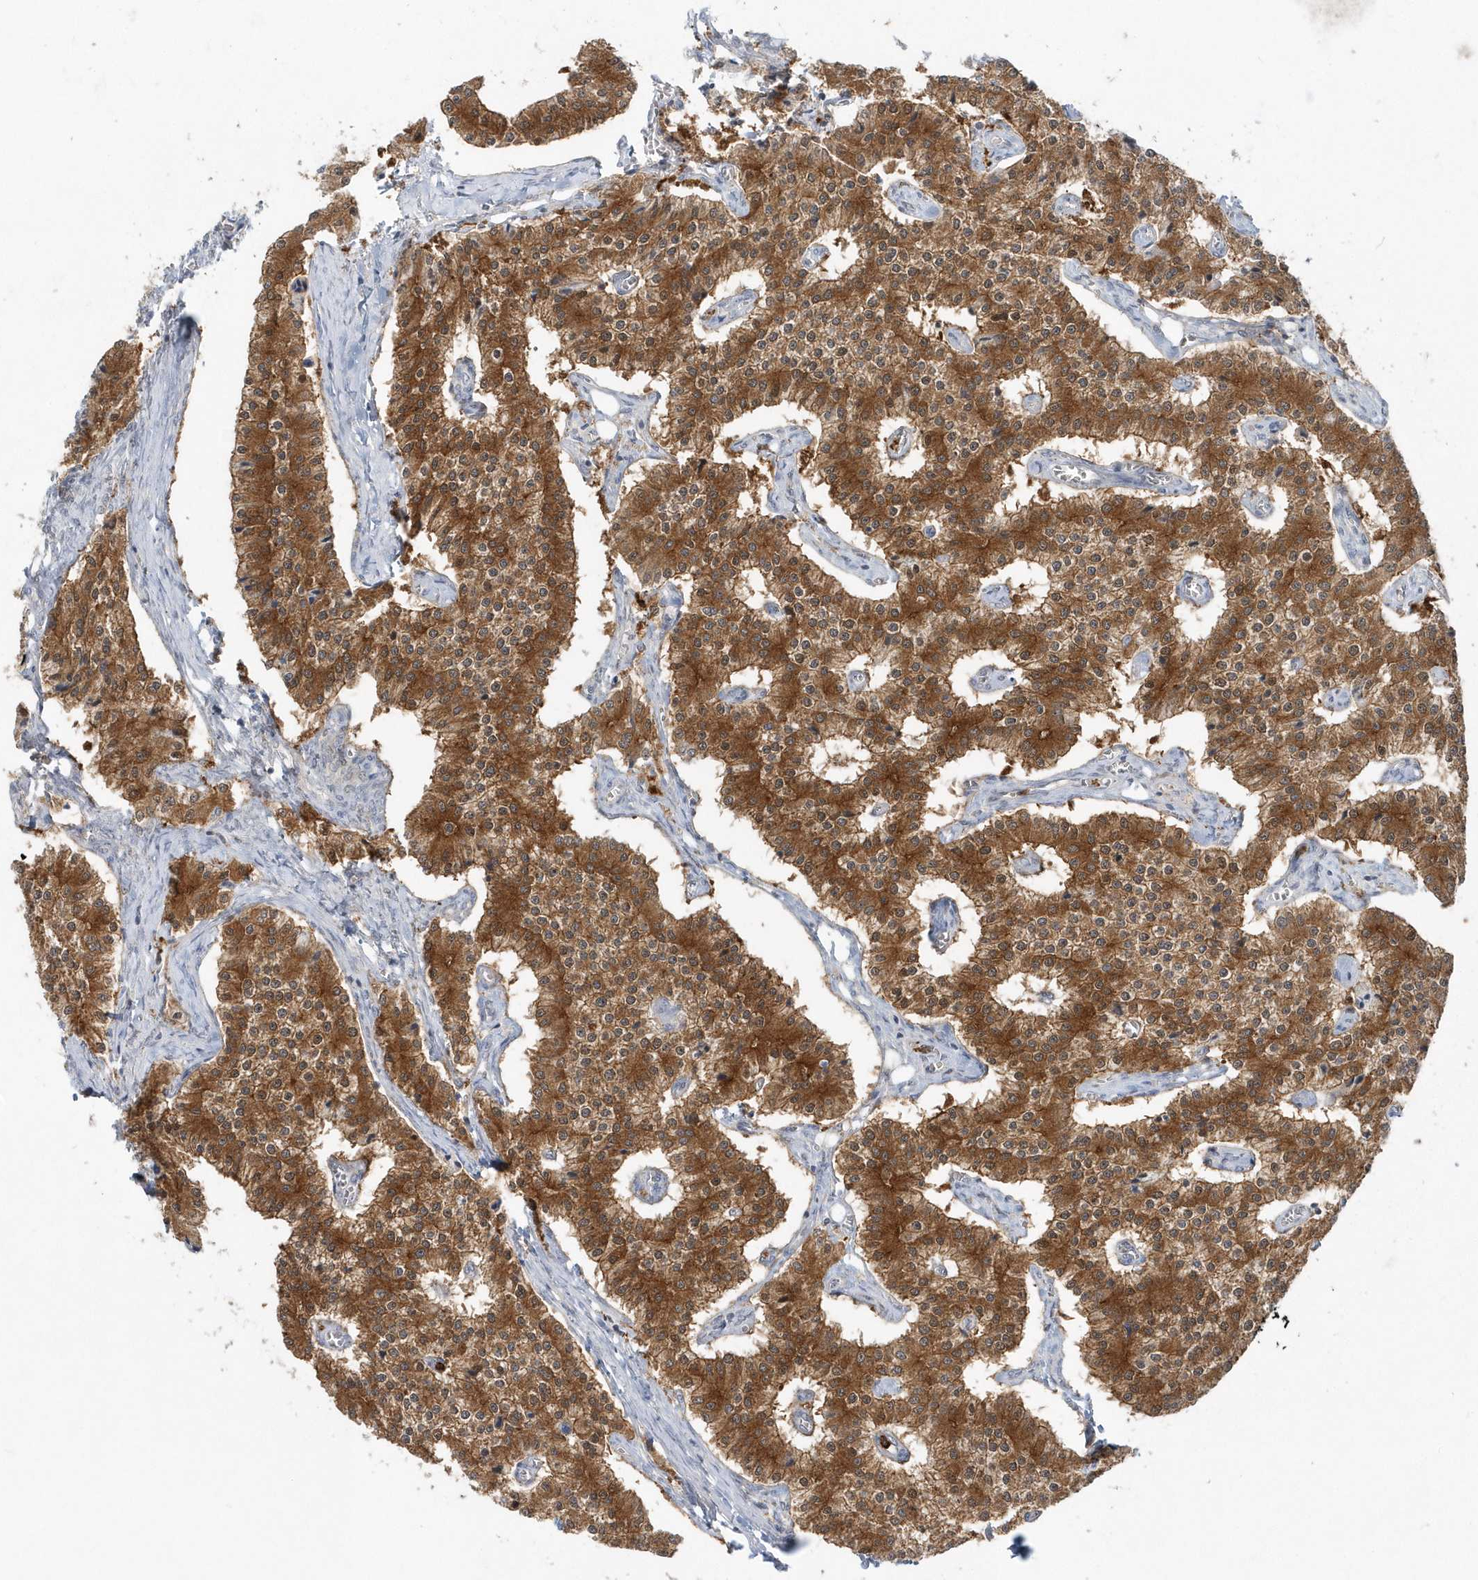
{"staining": {"intensity": "moderate", "quantity": ">75%", "location": "cytoplasmic/membranous"}, "tissue": "carcinoid", "cell_type": "Tumor cells", "image_type": "cancer", "snomed": [{"axis": "morphology", "description": "Carcinoid, malignant, NOS"}, {"axis": "topography", "description": "Colon"}], "caption": "Tumor cells reveal medium levels of moderate cytoplasmic/membranous positivity in approximately >75% of cells in carcinoid.", "gene": "RNF7", "patient": {"sex": "female", "age": 52}}